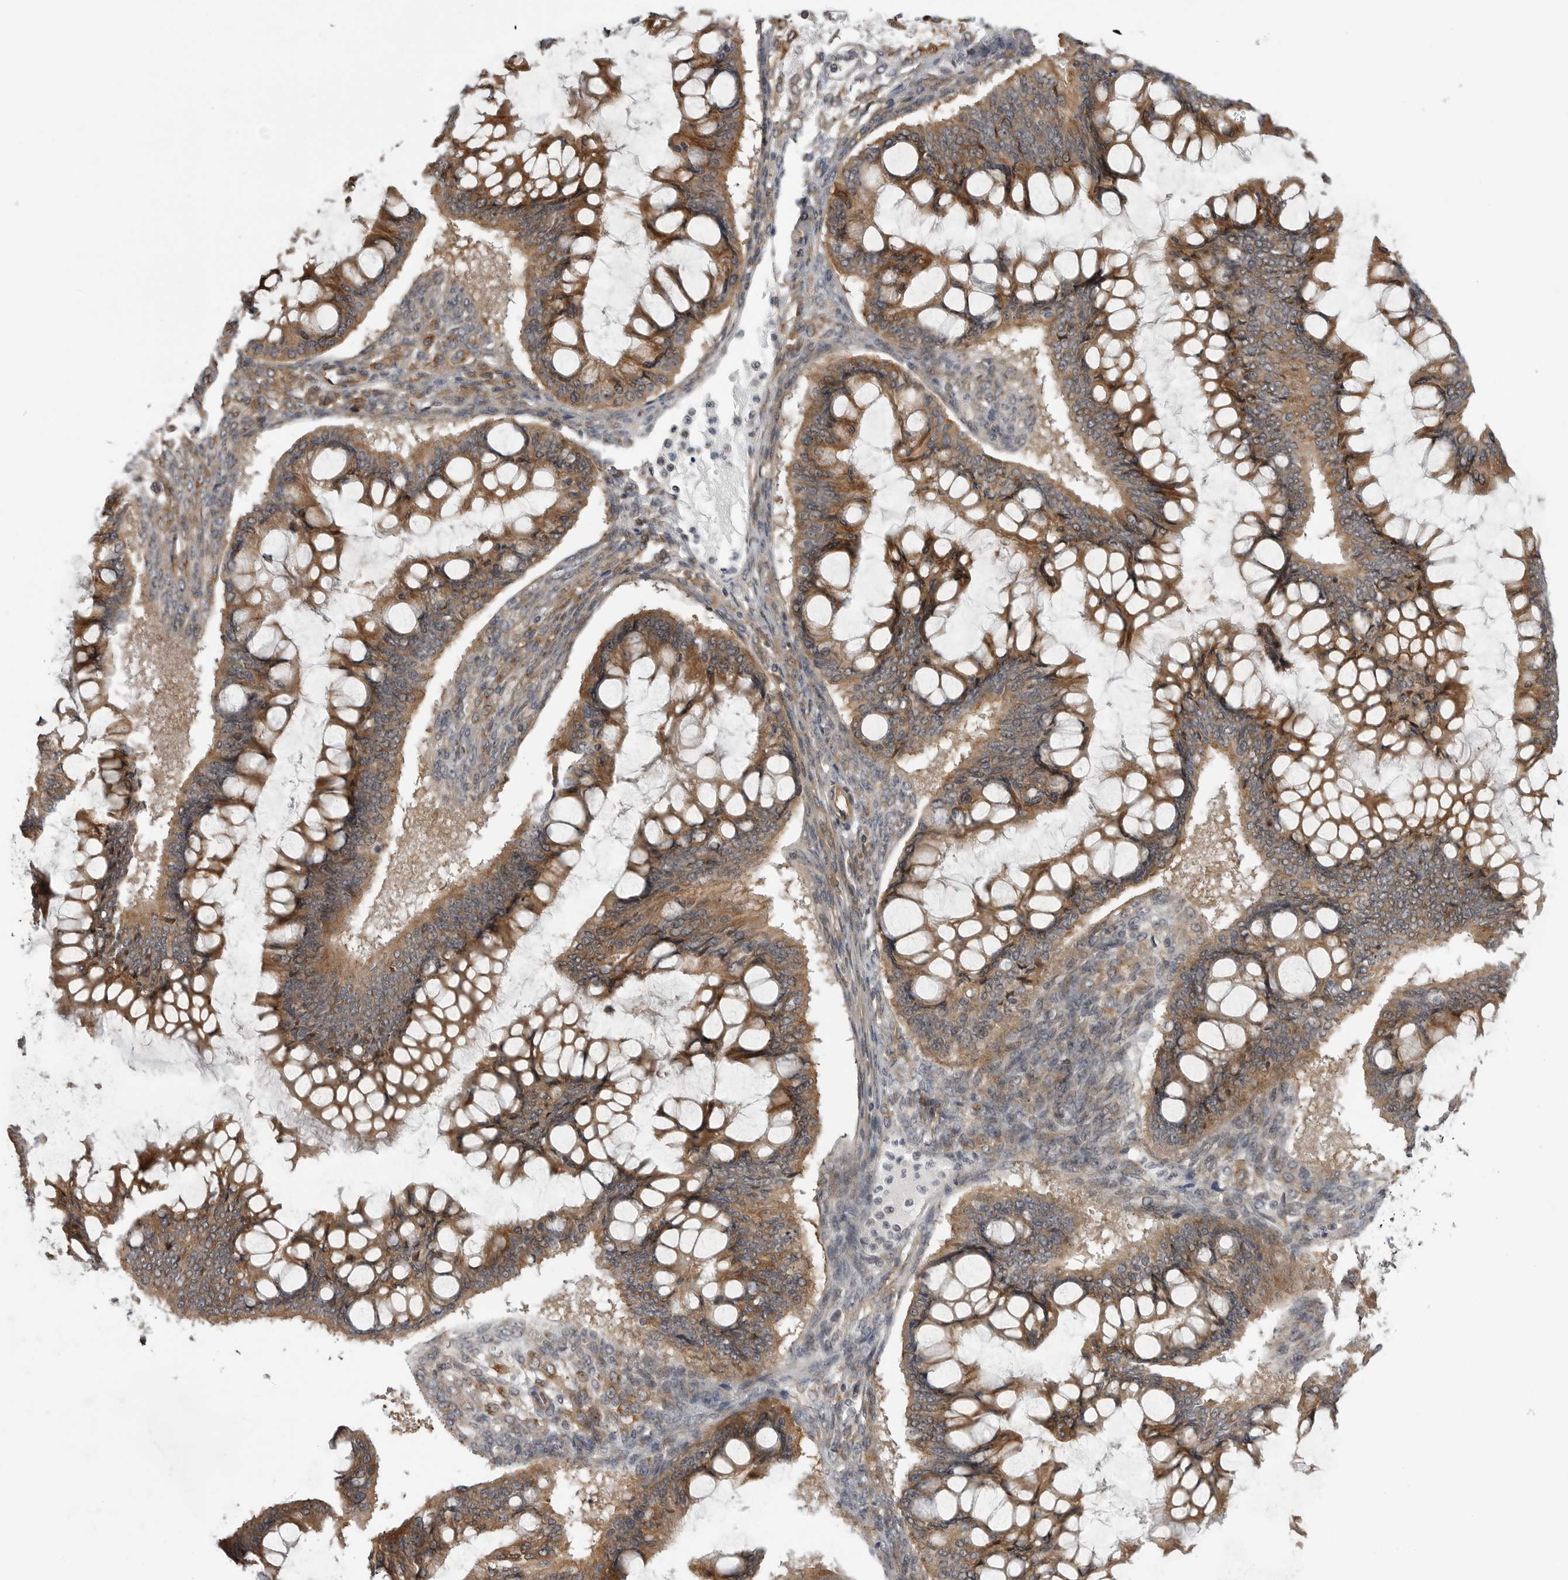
{"staining": {"intensity": "moderate", "quantity": ">75%", "location": "cytoplasmic/membranous"}, "tissue": "ovarian cancer", "cell_type": "Tumor cells", "image_type": "cancer", "snomed": [{"axis": "morphology", "description": "Cystadenocarcinoma, mucinous, NOS"}, {"axis": "topography", "description": "Ovary"}], "caption": "Immunohistochemical staining of human ovarian cancer (mucinous cystadenocarcinoma) demonstrates medium levels of moderate cytoplasmic/membranous protein expression in about >75% of tumor cells. (DAB IHC with brightfield microscopy, high magnification).", "gene": "LRRC45", "patient": {"sex": "female", "age": 73}}